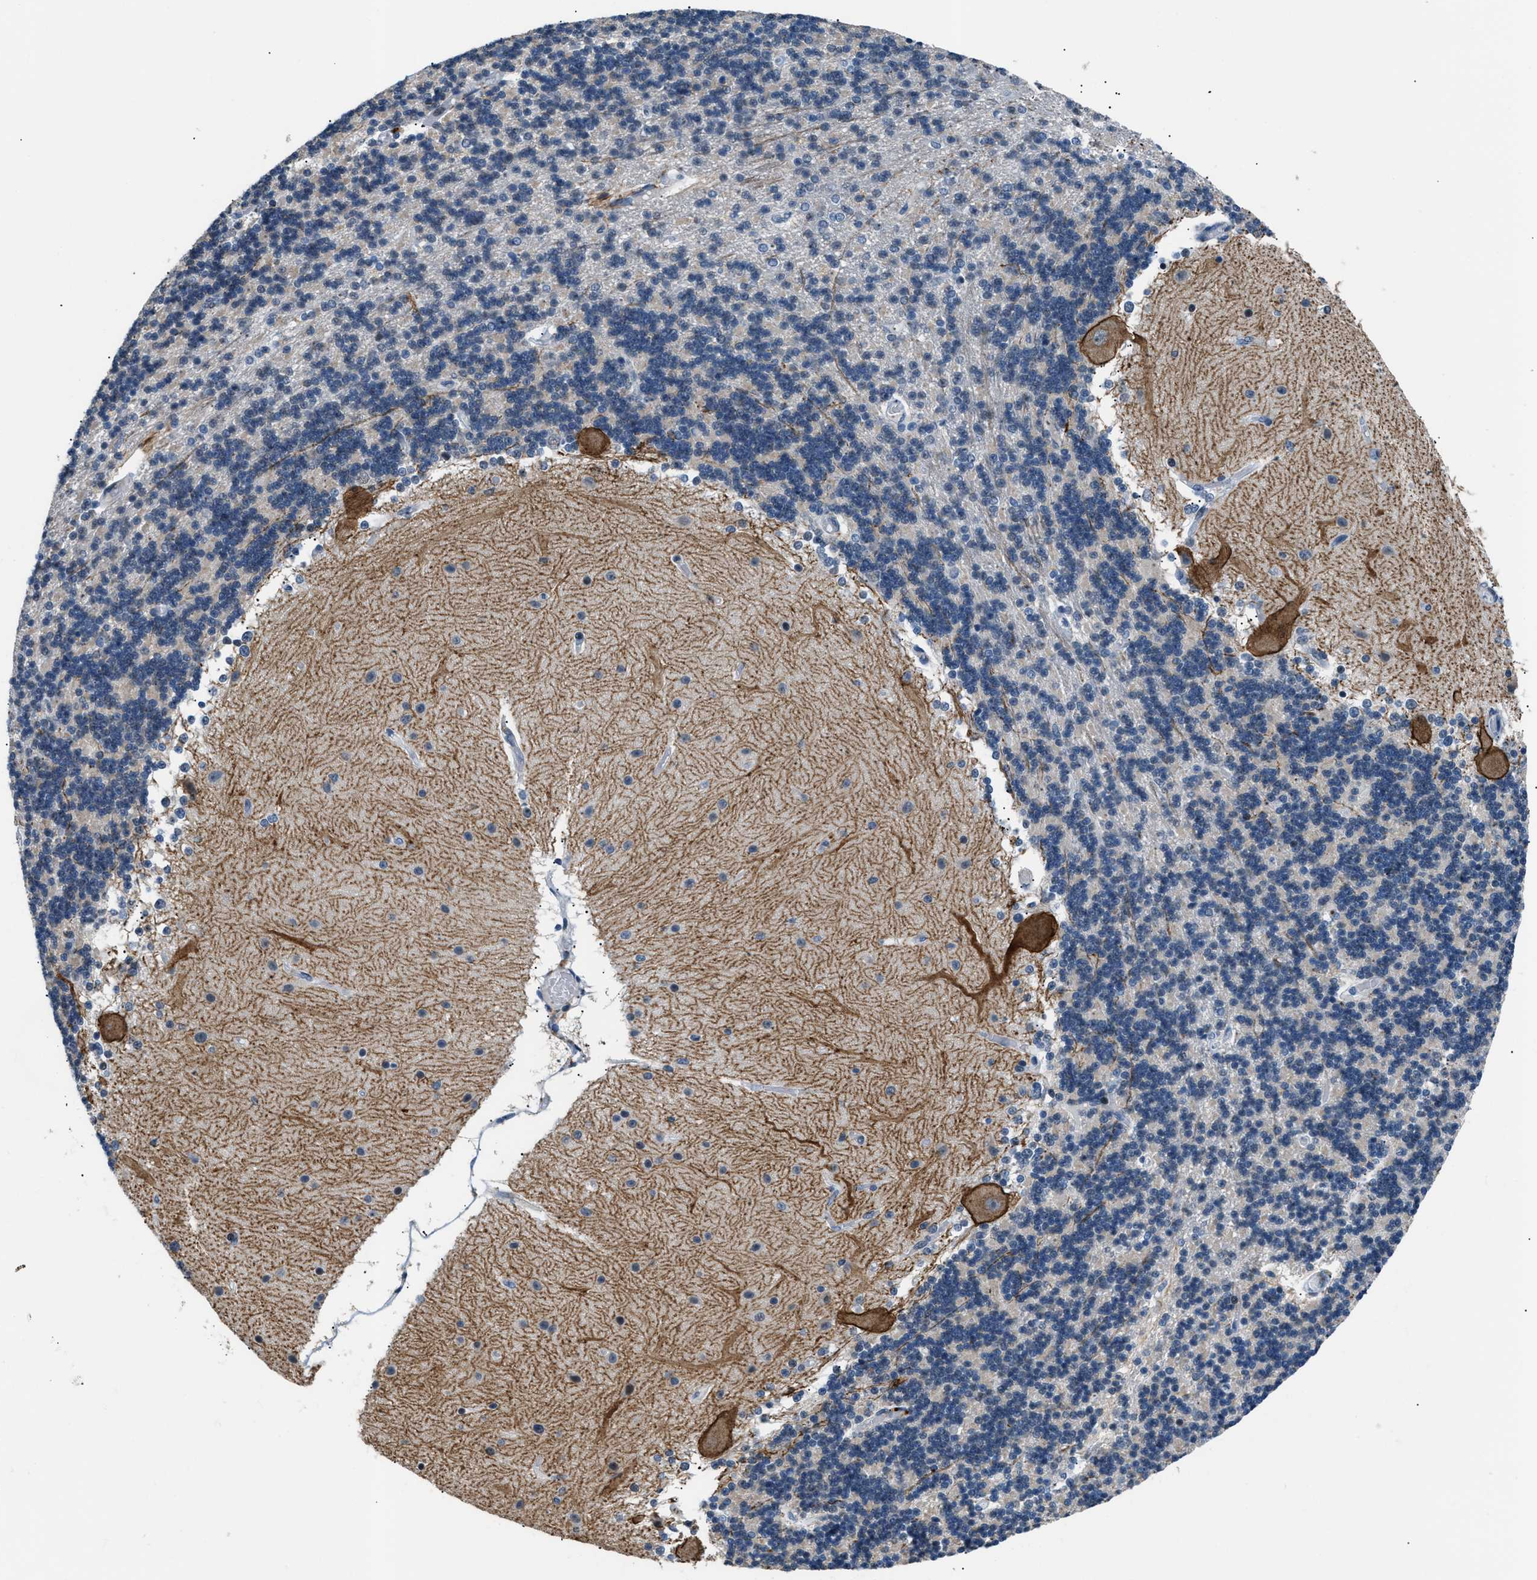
{"staining": {"intensity": "negative", "quantity": "none", "location": "none"}, "tissue": "cerebellum", "cell_type": "Cells in granular layer", "image_type": "normal", "snomed": [{"axis": "morphology", "description": "Normal tissue, NOS"}, {"axis": "topography", "description": "Cerebellum"}], "caption": "A high-resolution histopathology image shows immunohistochemistry staining of unremarkable cerebellum, which demonstrates no significant staining in cells in granular layer.", "gene": "KCNC3", "patient": {"sex": "female", "age": 54}}